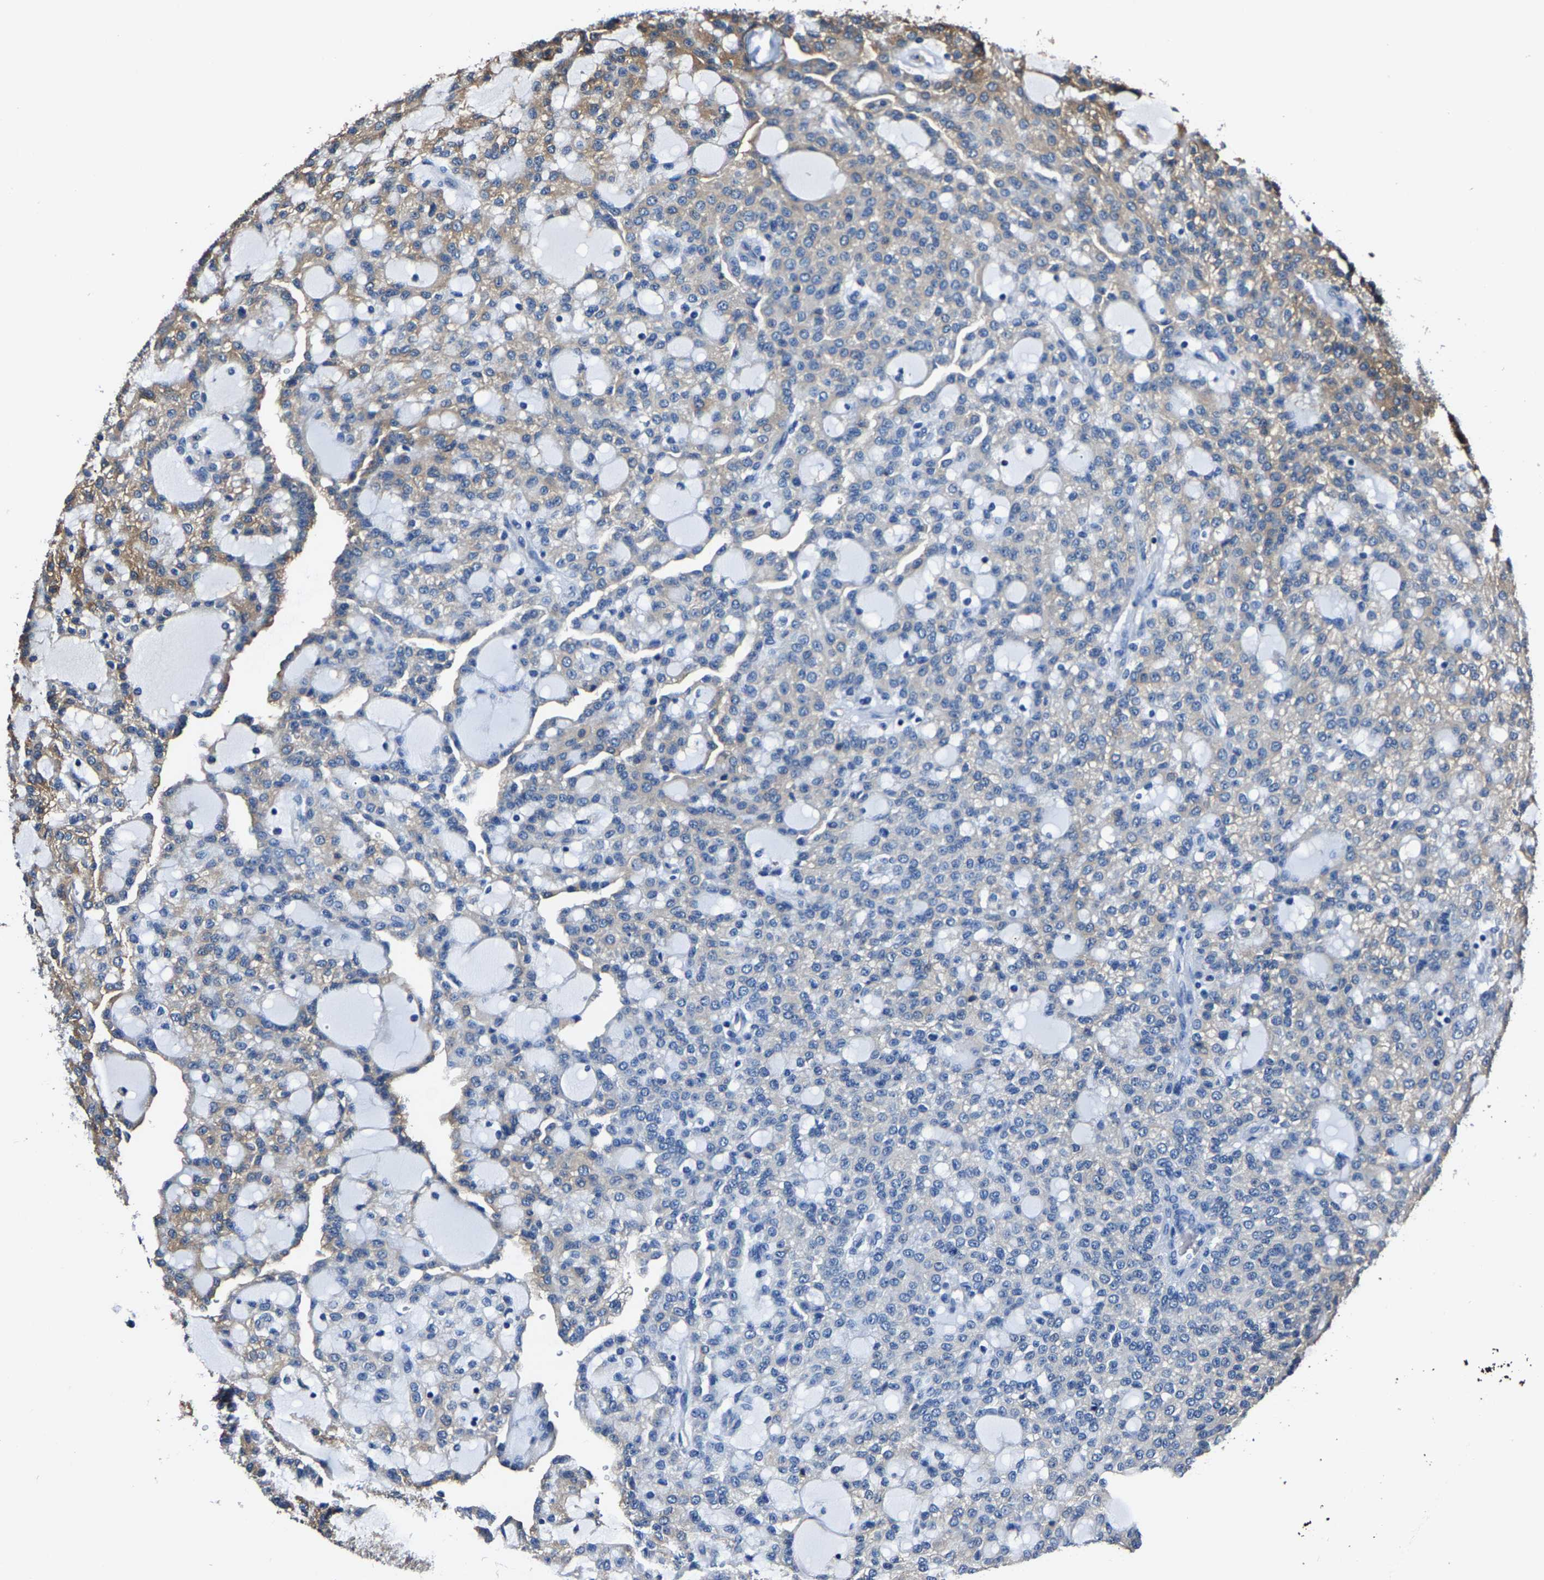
{"staining": {"intensity": "moderate", "quantity": "<25%", "location": "cytoplasmic/membranous"}, "tissue": "renal cancer", "cell_type": "Tumor cells", "image_type": "cancer", "snomed": [{"axis": "morphology", "description": "Adenocarcinoma, NOS"}, {"axis": "topography", "description": "Kidney"}], "caption": "Immunohistochemical staining of human renal cancer (adenocarcinoma) shows moderate cytoplasmic/membranous protein expression in approximately <25% of tumor cells.", "gene": "ALDOB", "patient": {"sex": "male", "age": 63}}